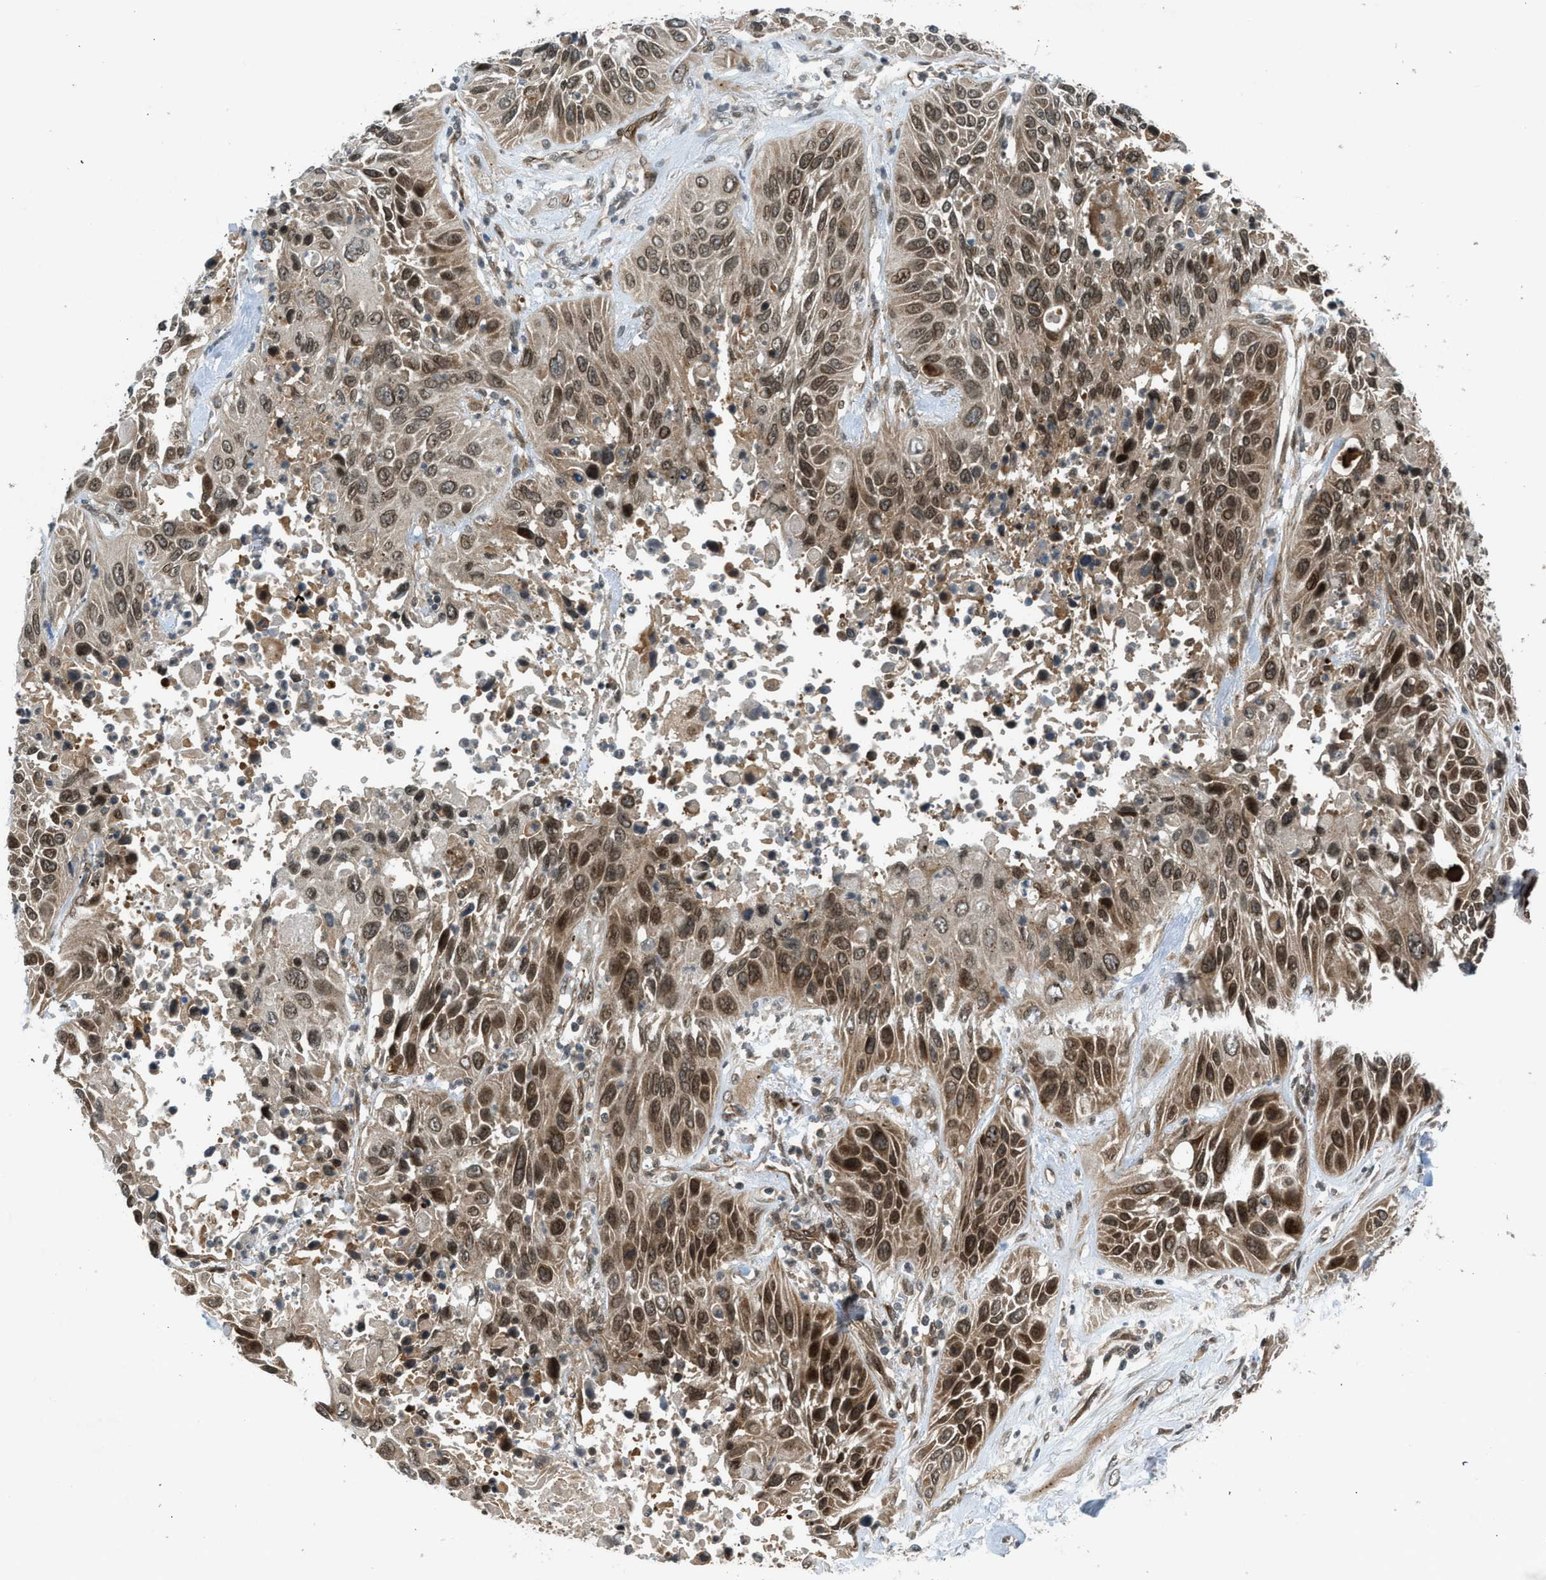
{"staining": {"intensity": "strong", "quantity": ">75%", "location": "cytoplasmic/membranous,nuclear"}, "tissue": "lung cancer", "cell_type": "Tumor cells", "image_type": "cancer", "snomed": [{"axis": "morphology", "description": "Squamous cell carcinoma, NOS"}, {"axis": "topography", "description": "Lung"}], "caption": "An immunohistochemistry photomicrograph of neoplastic tissue is shown. Protein staining in brown highlights strong cytoplasmic/membranous and nuclear positivity in squamous cell carcinoma (lung) within tumor cells.", "gene": "TXNL1", "patient": {"sex": "female", "age": 76}}